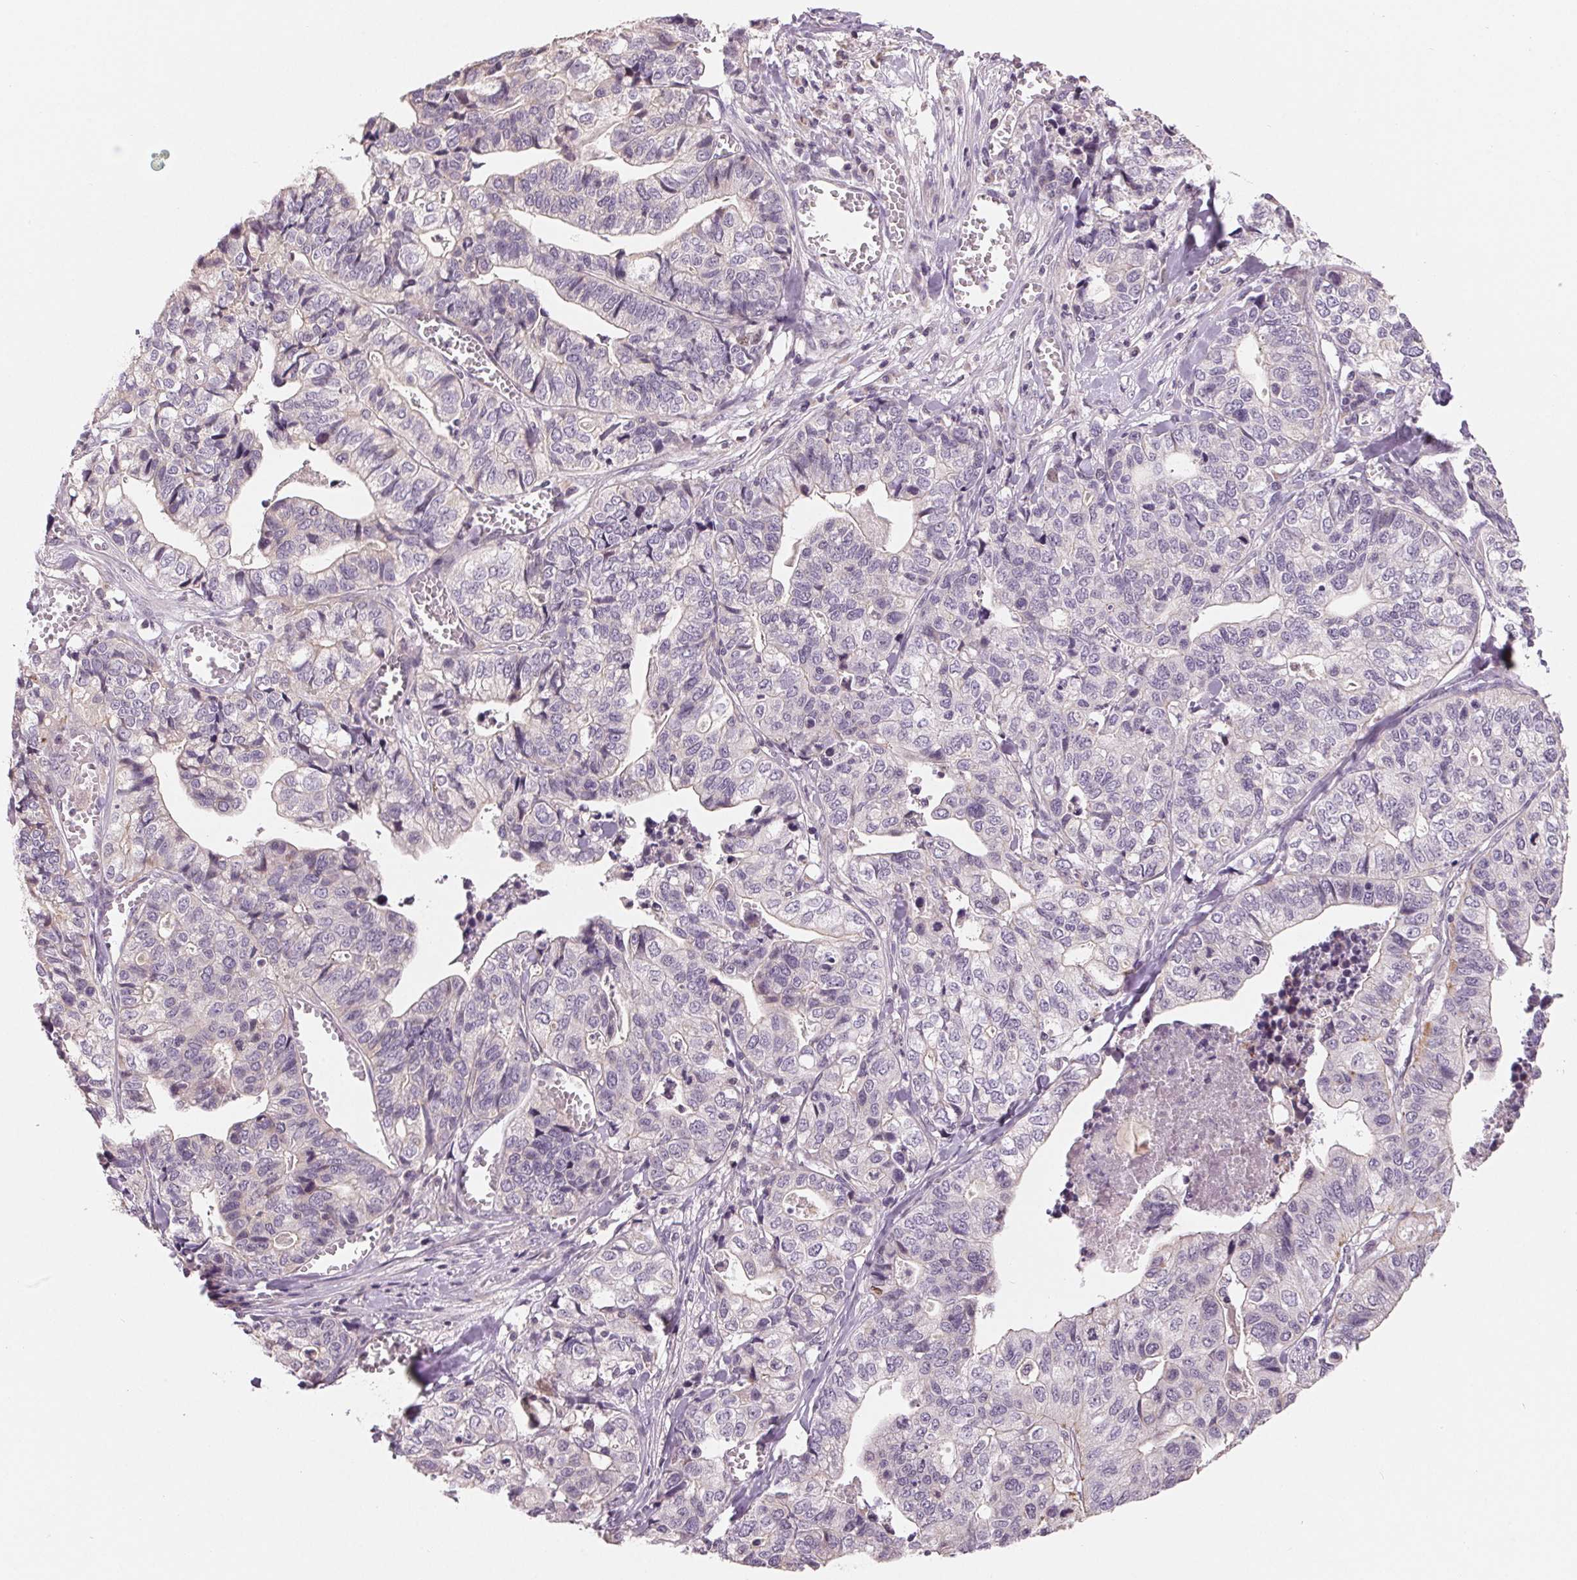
{"staining": {"intensity": "negative", "quantity": "none", "location": "none"}, "tissue": "stomach cancer", "cell_type": "Tumor cells", "image_type": "cancer", "snomed": [{"axis": "morphology", "description": "Adenocarcinoma, NOS"}, {"axis": "topography", "description": "Stomach, upper"}], "caption": "A high-resolution histopathology image shows immunohistochemistry (IHC) staining of stomach cancer (adenocarcinoma), which displays no significant staining in tumor cells.", "gene": "AQP8", "patient": {"sex": "female", "age": 67}}